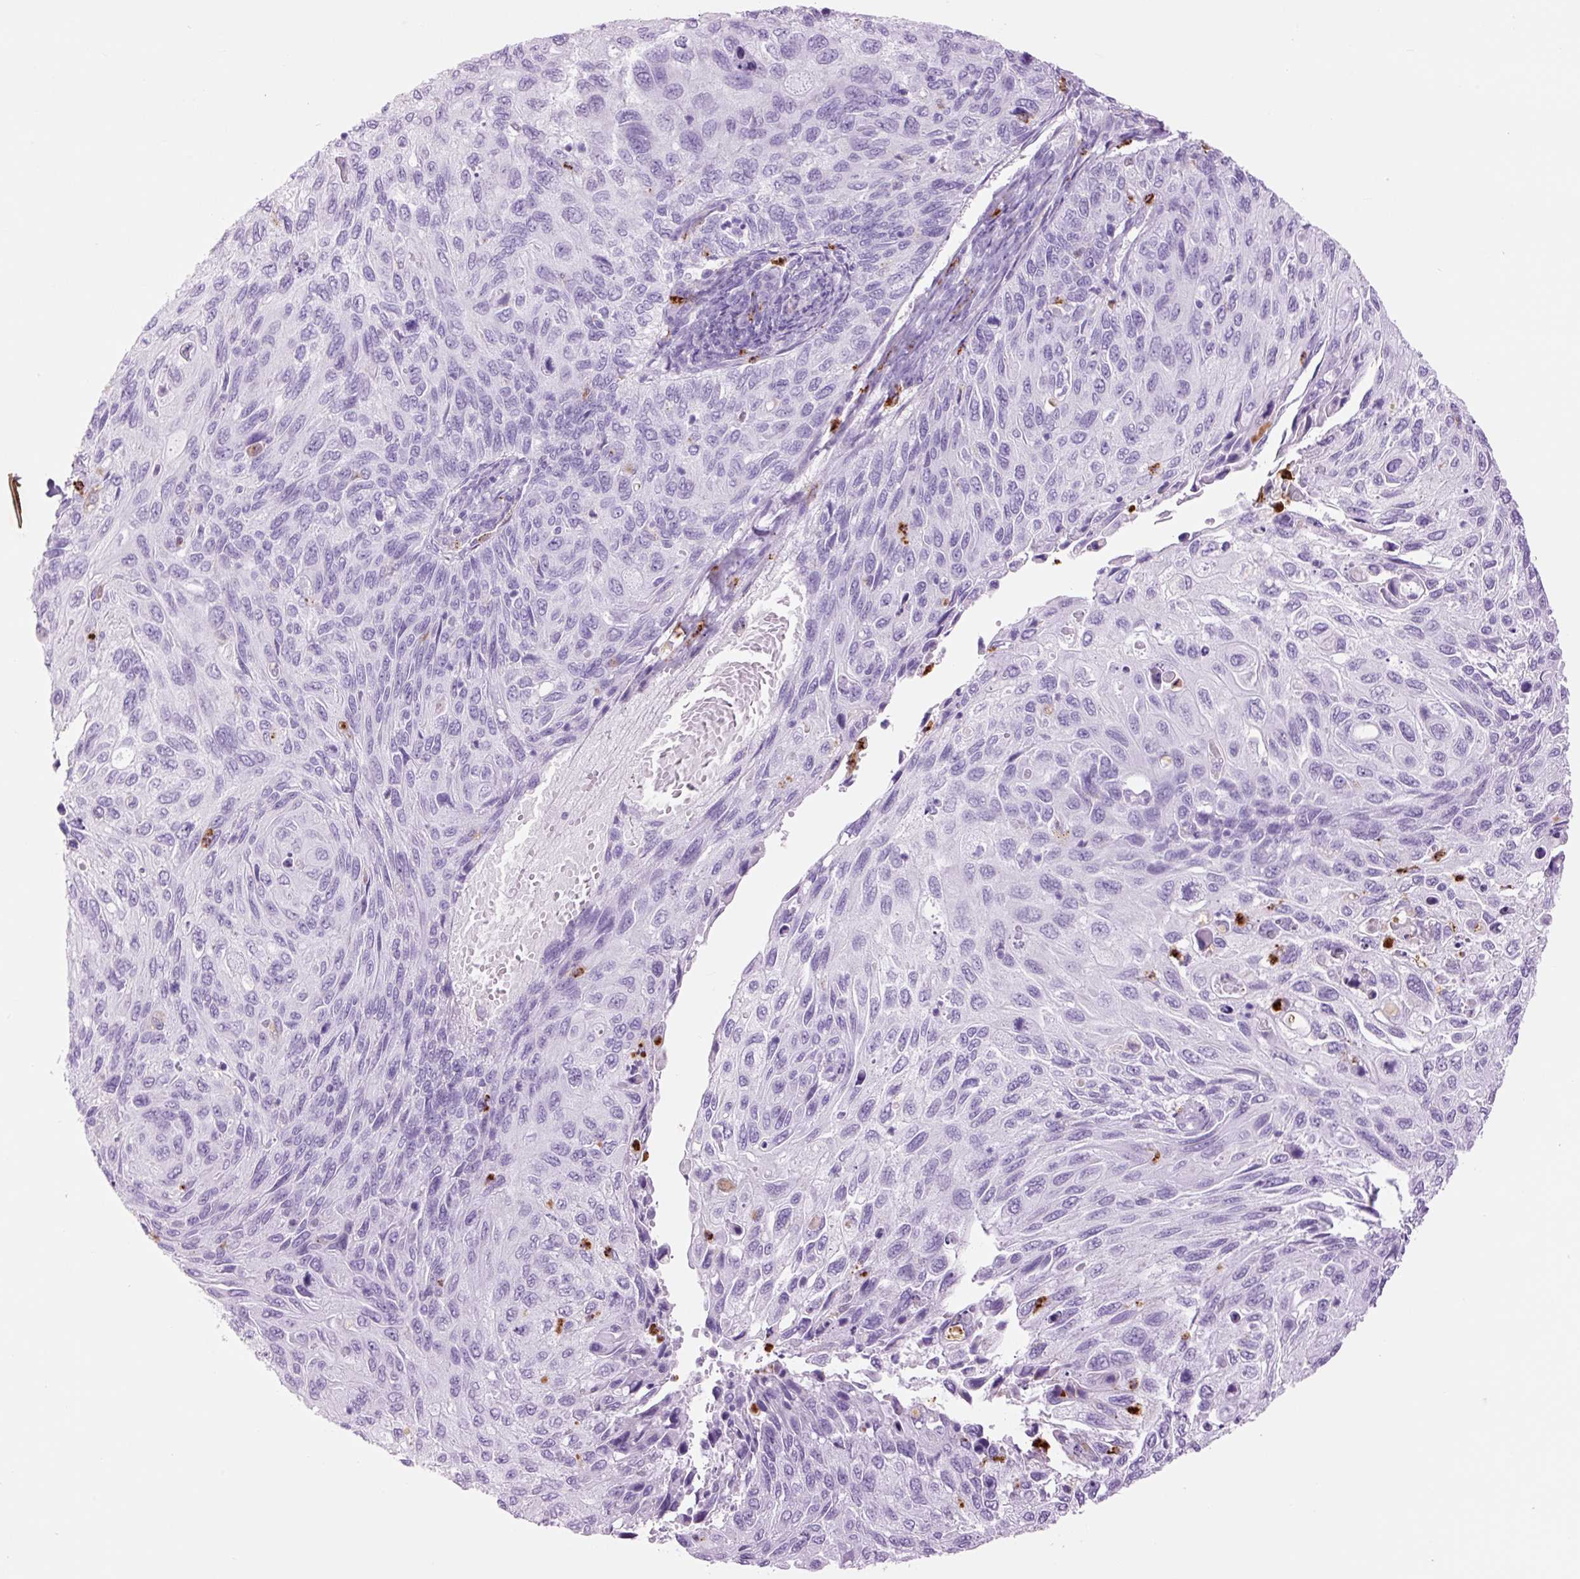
{"staining": {"intensity": "negative", "quantity": "none", "location": "none"}, "tissue": "cervical cancer", "cell_type": "Tumor cells", "image_type": "cancer", "snomed": [{"axis": "morphology", "description": "Squamous cell carcinoma, NOS"}, {"axis": "topography", "description": "Cervix"}], "caption": "DAB (3,3'-diaminobenzidine) immunohistochemical staining of cervical cancer displays no significant positivity in tumor cells. (DAB (3,3'-diaminobenzidine) IHC, high magnification).", "gene": "LYZ", "patient": {"sex": "female", "age": 70}}